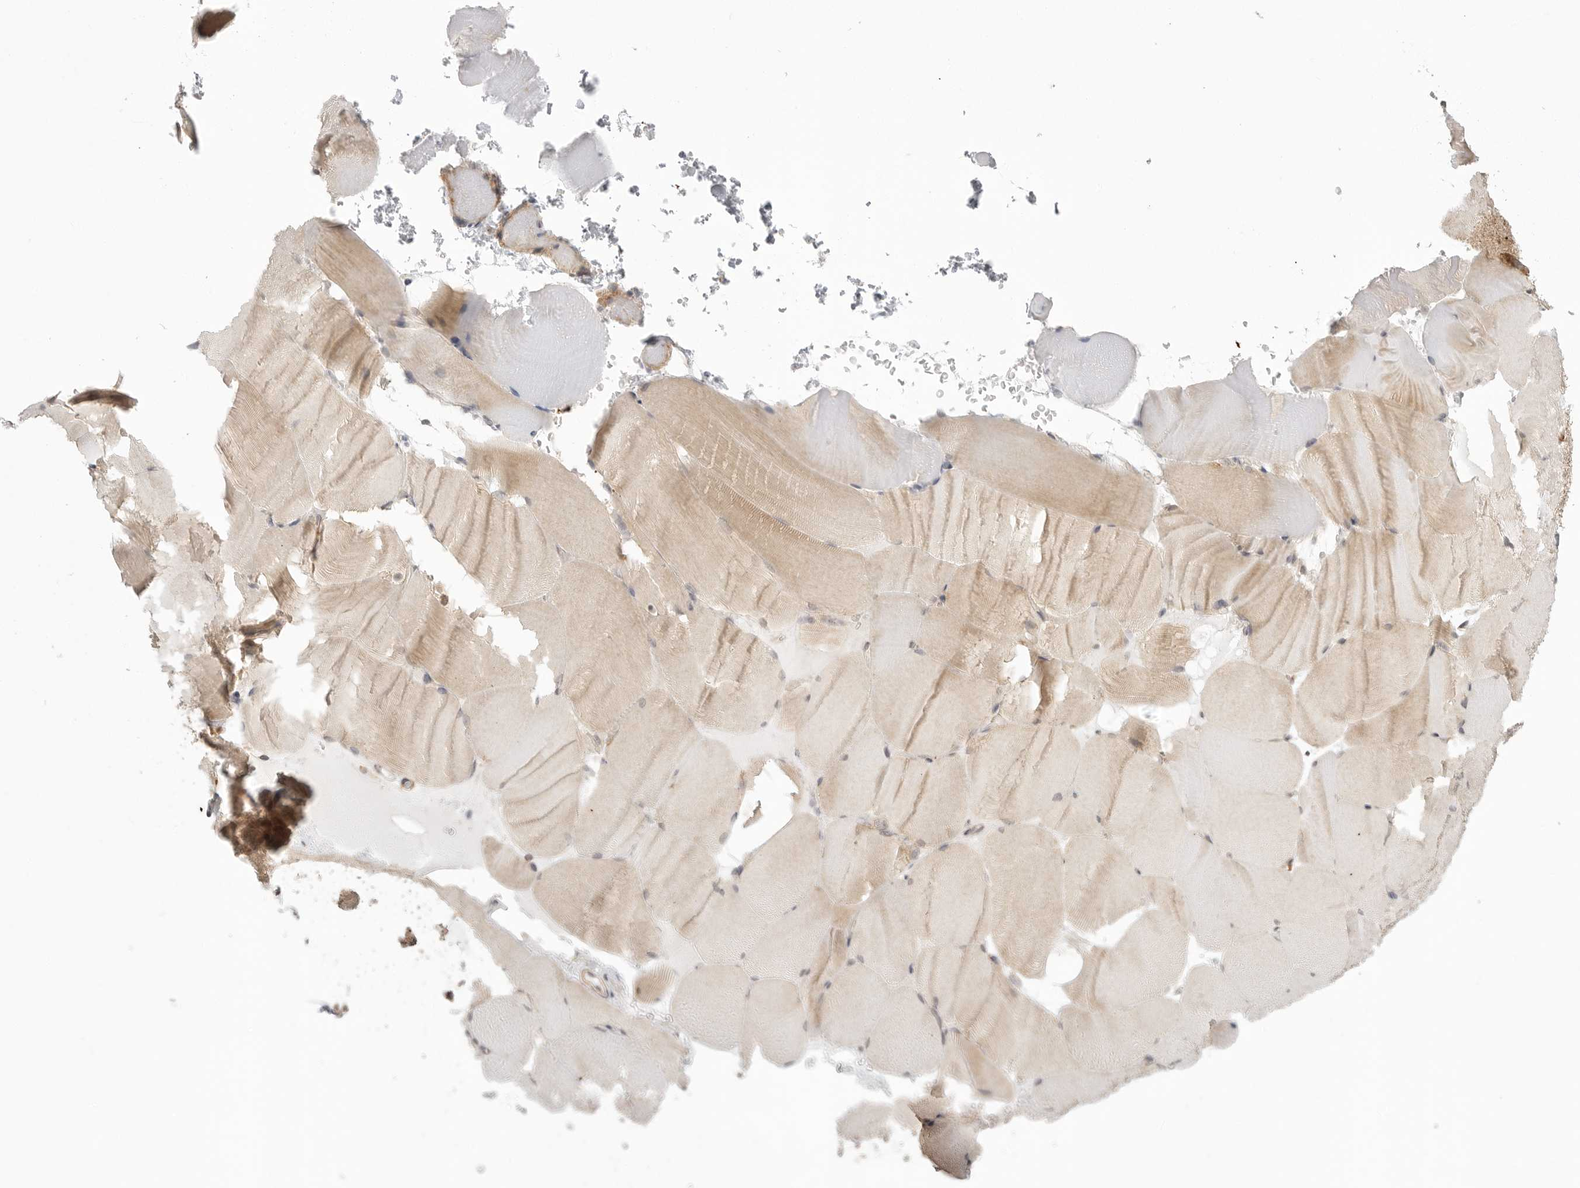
{"staining": {"intensity": "weak", "quantity": "<25%", "location": "cytoplasmic/membranous"}, "tissue": "skeletal muscle", "cell_type": "Myocytes", "image_type": "normal", "snomed": [{"axis": "morphology", "description": "Normal tissue, NOS"}, {"axis": "topography", "description": "Skeletal muscle"}, {"axis": "topography", "description": "Parathyroid gland"}], "caption": "The immunohistochemistry micrograph has no significant positivity in myocytes of skeletal muscle. (DAB immunohistochemistry (IHC) visualized using brightfield microscopy, high magnification).", "gene": "KALRN", "patient": {"sex": "female", "age": 37}}